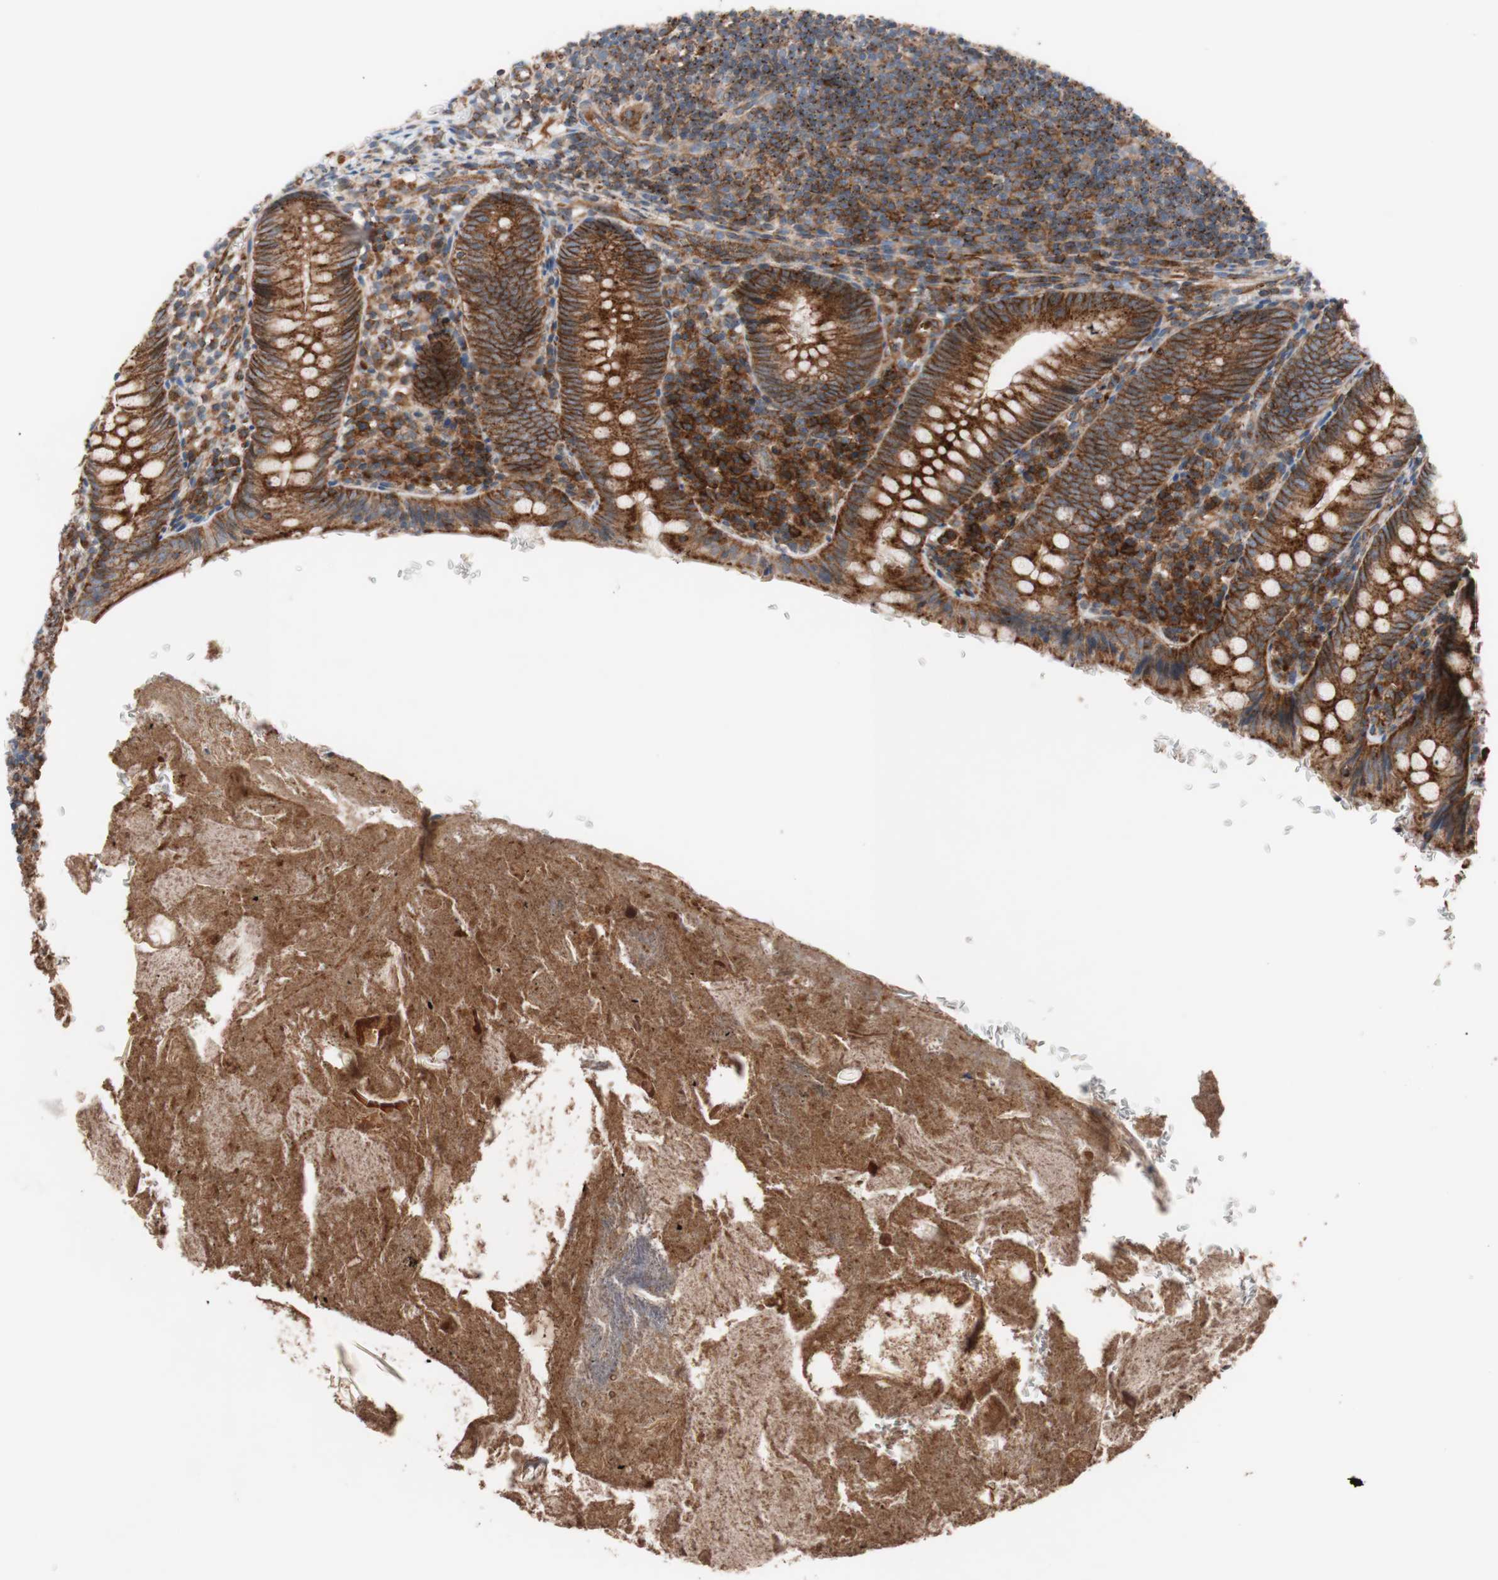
{"staining": {"intensity": "strong", "quantity": ">75%", "location": "cytoplasmic/membranous"}, "tissue": "appendix", "cell_type": "Glandular cells", "image_type": "normal", "snomed": [{"axis": "morphology", "description": "Normal tissue, NOS"}, {"axis": "topography", "description": "Appendix"}], "caption": "A brown stain shows strong cytoplasmic/membranous staining of a protein in glandular cells of unremarkable appendix. (DAB = brown stain, brightfield microscopy at high magnification).", "gene": "FLOT2", "patient": {"sex": "female", "age": 10}}